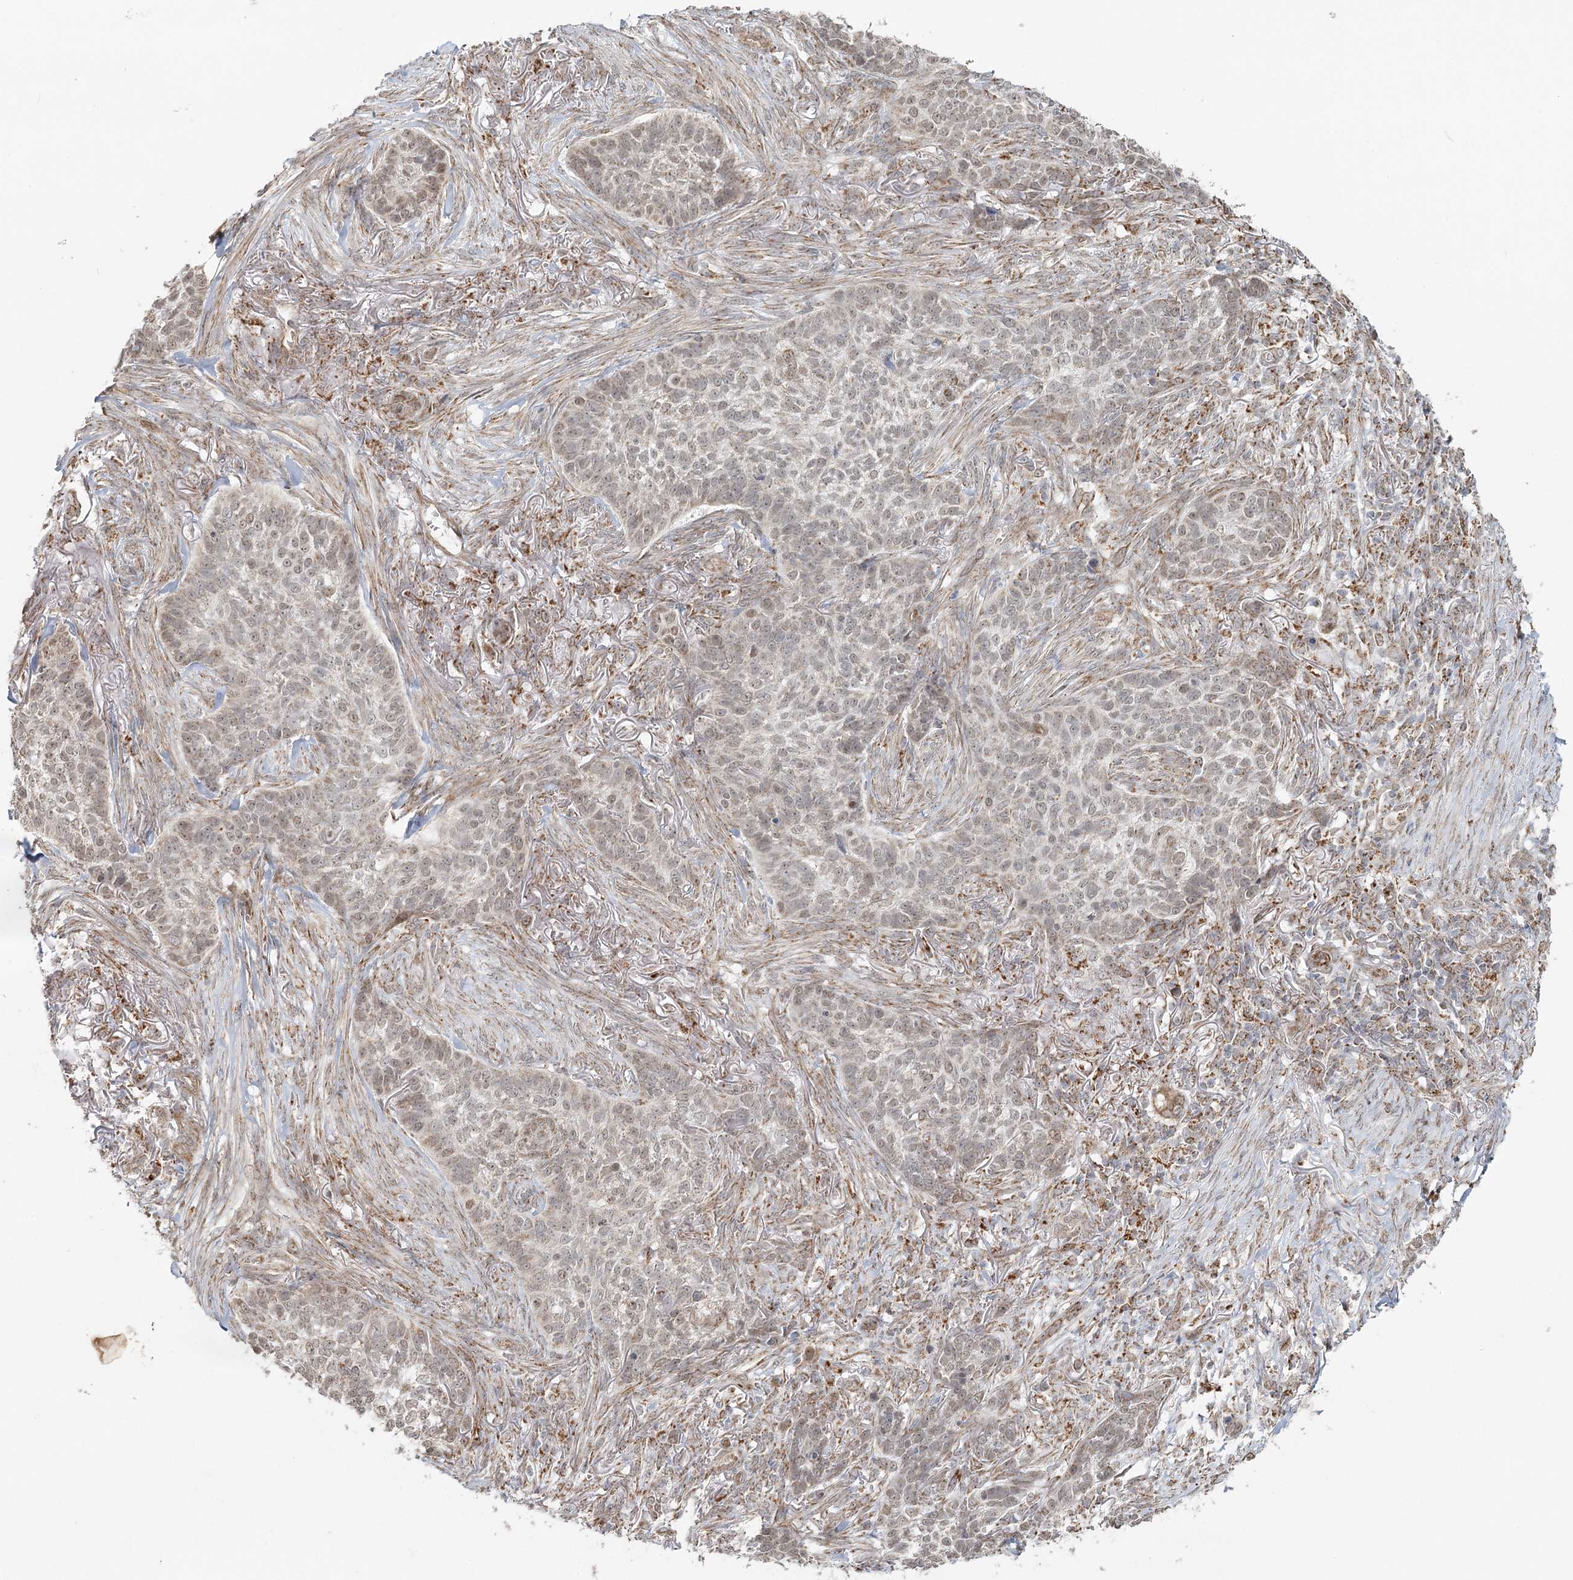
{"staining": {"intensity": "weak", "quantity": ">75%", "location": "nuclear"}, "tissue": "skin cancer", "cell_type": "Tumor cells", "image_type": "cancer", "snomed": [{"axis": "morphology", "description": "Basal cell carcinoma"}, {"axis": "topography", "description": "Skin"}], "caption": "IHC image of human basal cell carcinoma (skin) stained for a protein (brown), which exhibits low levels of weak nuclear staining in about >75% of tumor cells.", "gene": "LACTB", "patient": {"sex": "male", "age": 85}}